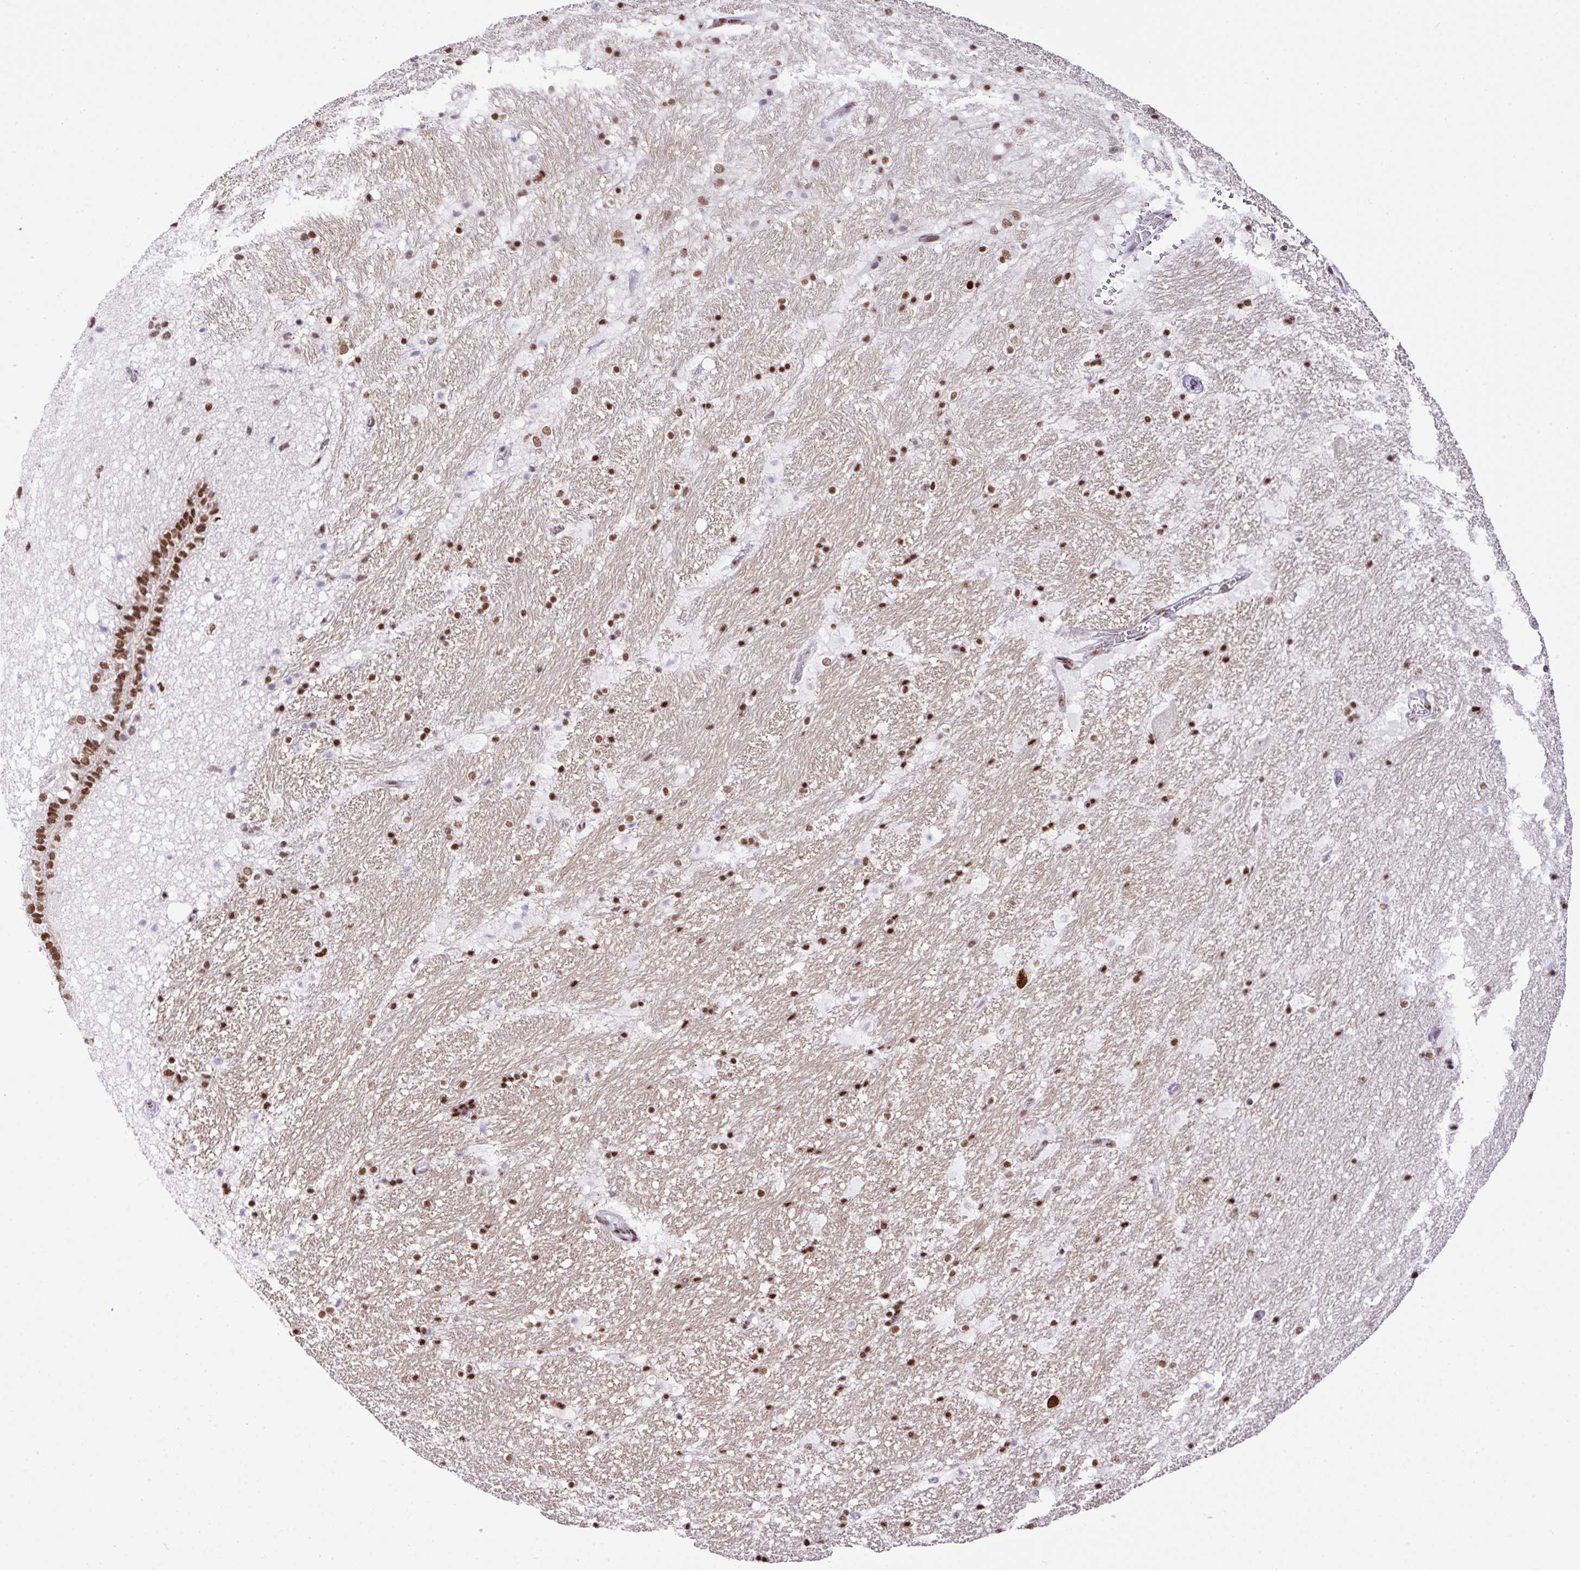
{"staining": {"intensity": "moderate", "quantity": "25%-75%", "location": "nuclear"}, "tissue": "hippocampus", "cell_type": "Glial cells", "image_type": "normal", "snomed": [{"axis": "morphology", "description": "Normal tissue, NOS"}, {"axis": "topography", "description": "Hippocampus"}], "caption": "Protein expression by IHC reveals moderate nuclear expression in approximately 25%-75% of glial cells in unremarkable hippocampus.", "gene": "RARG", "patient": {"sex": "male", "age": 37}}